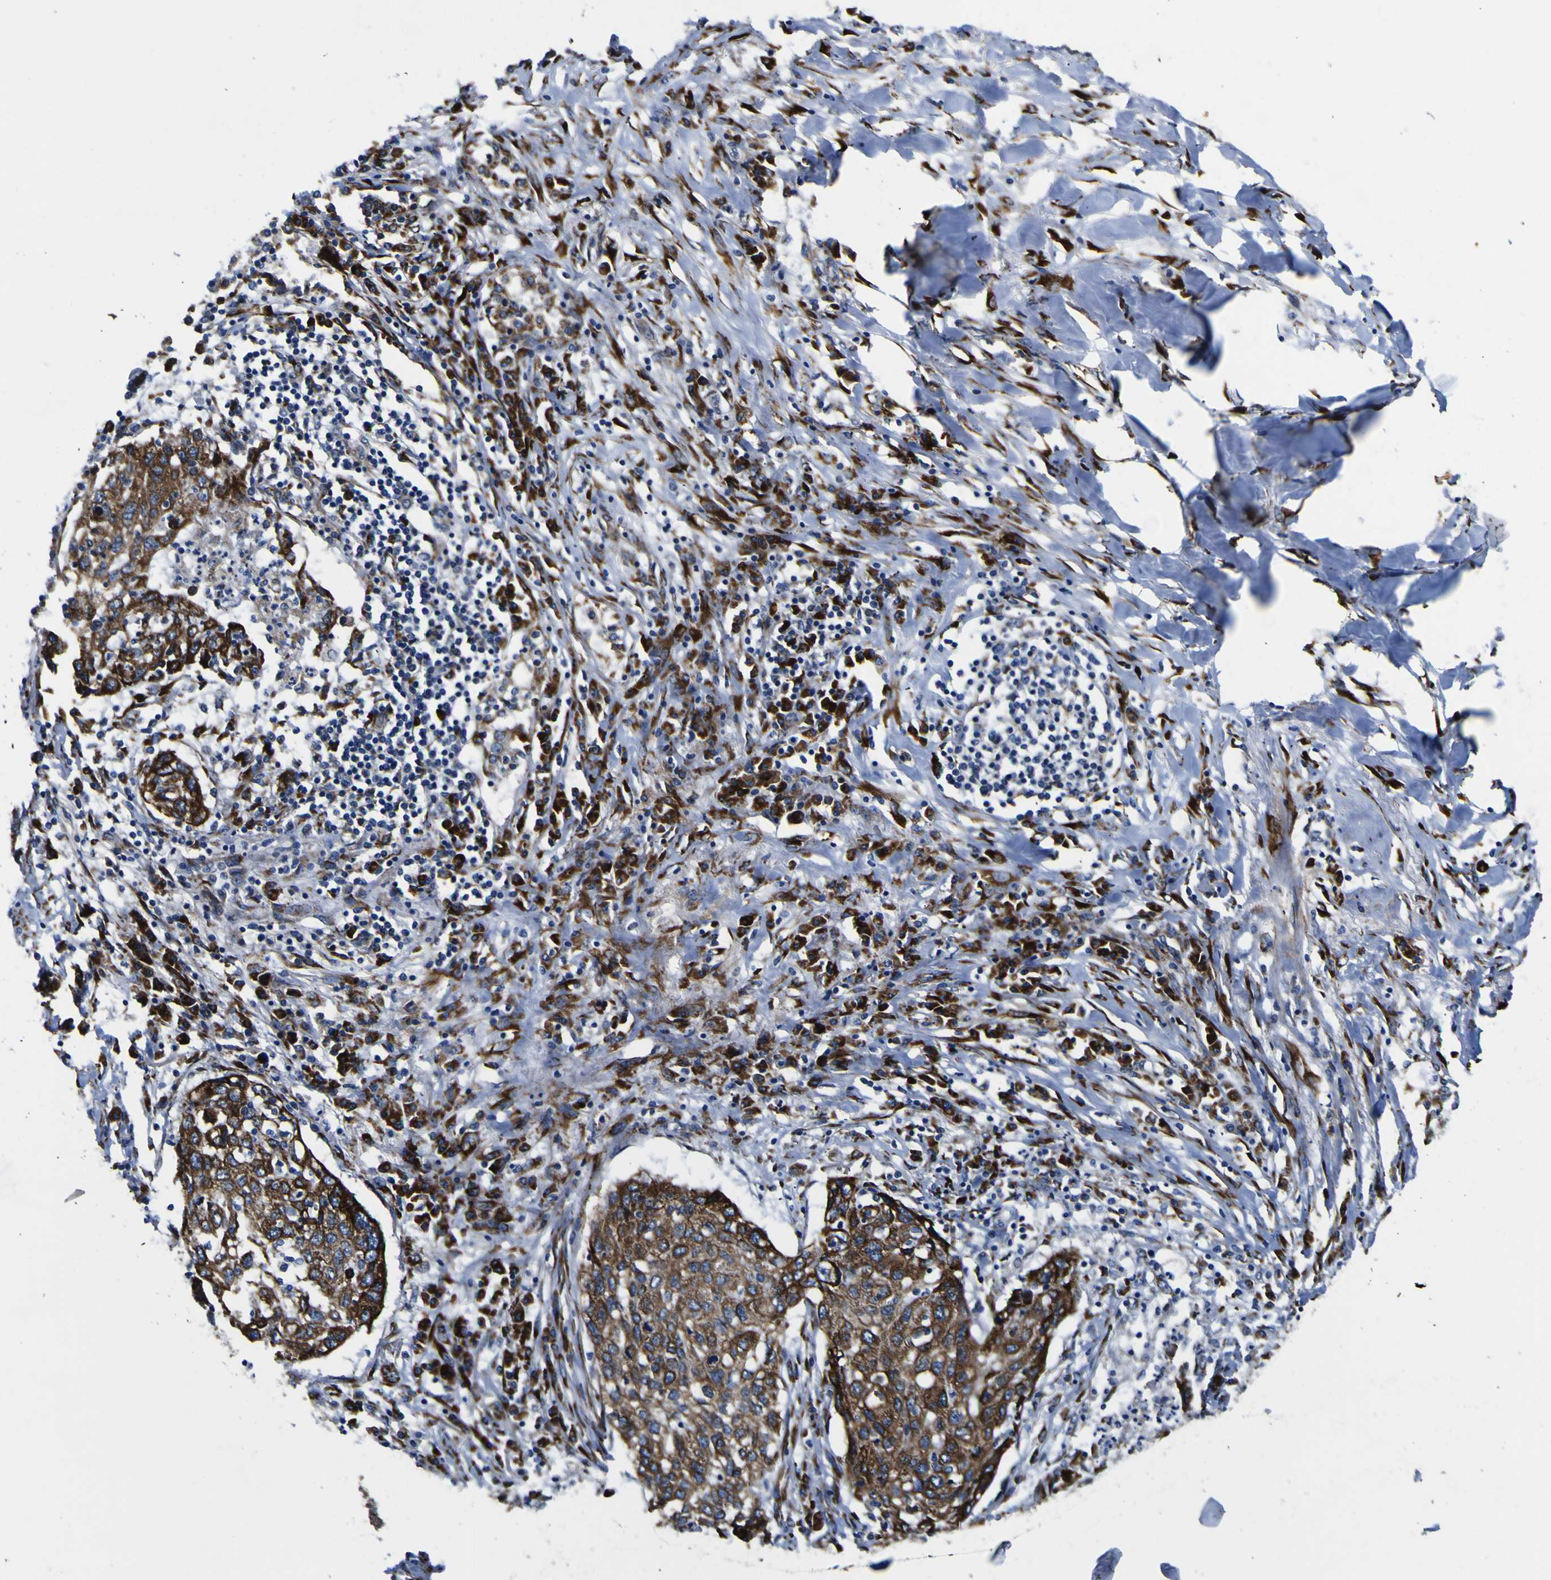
{"staining": {"intensity": "strong", "quantity": ">75%", "location": "cytoplasmic/membranous"}, "tissue": "lung cancer", "cell_type": "Tumor cells", "image_type": "cancer", "snomed": [{"axis": "morphology", "description": "Squamous cell carcinoma, NOS"}, {"axis": "topography", "description": "Lung"}], "caption": "Human lung squamous cell carcinoma stained for a protein (brown) exhibits strong cytoplasmic/membranous positive staining in approximately >75% of tumor cells.", "gene": "SCD", "patient": {"sex": "female", "age": 63}}